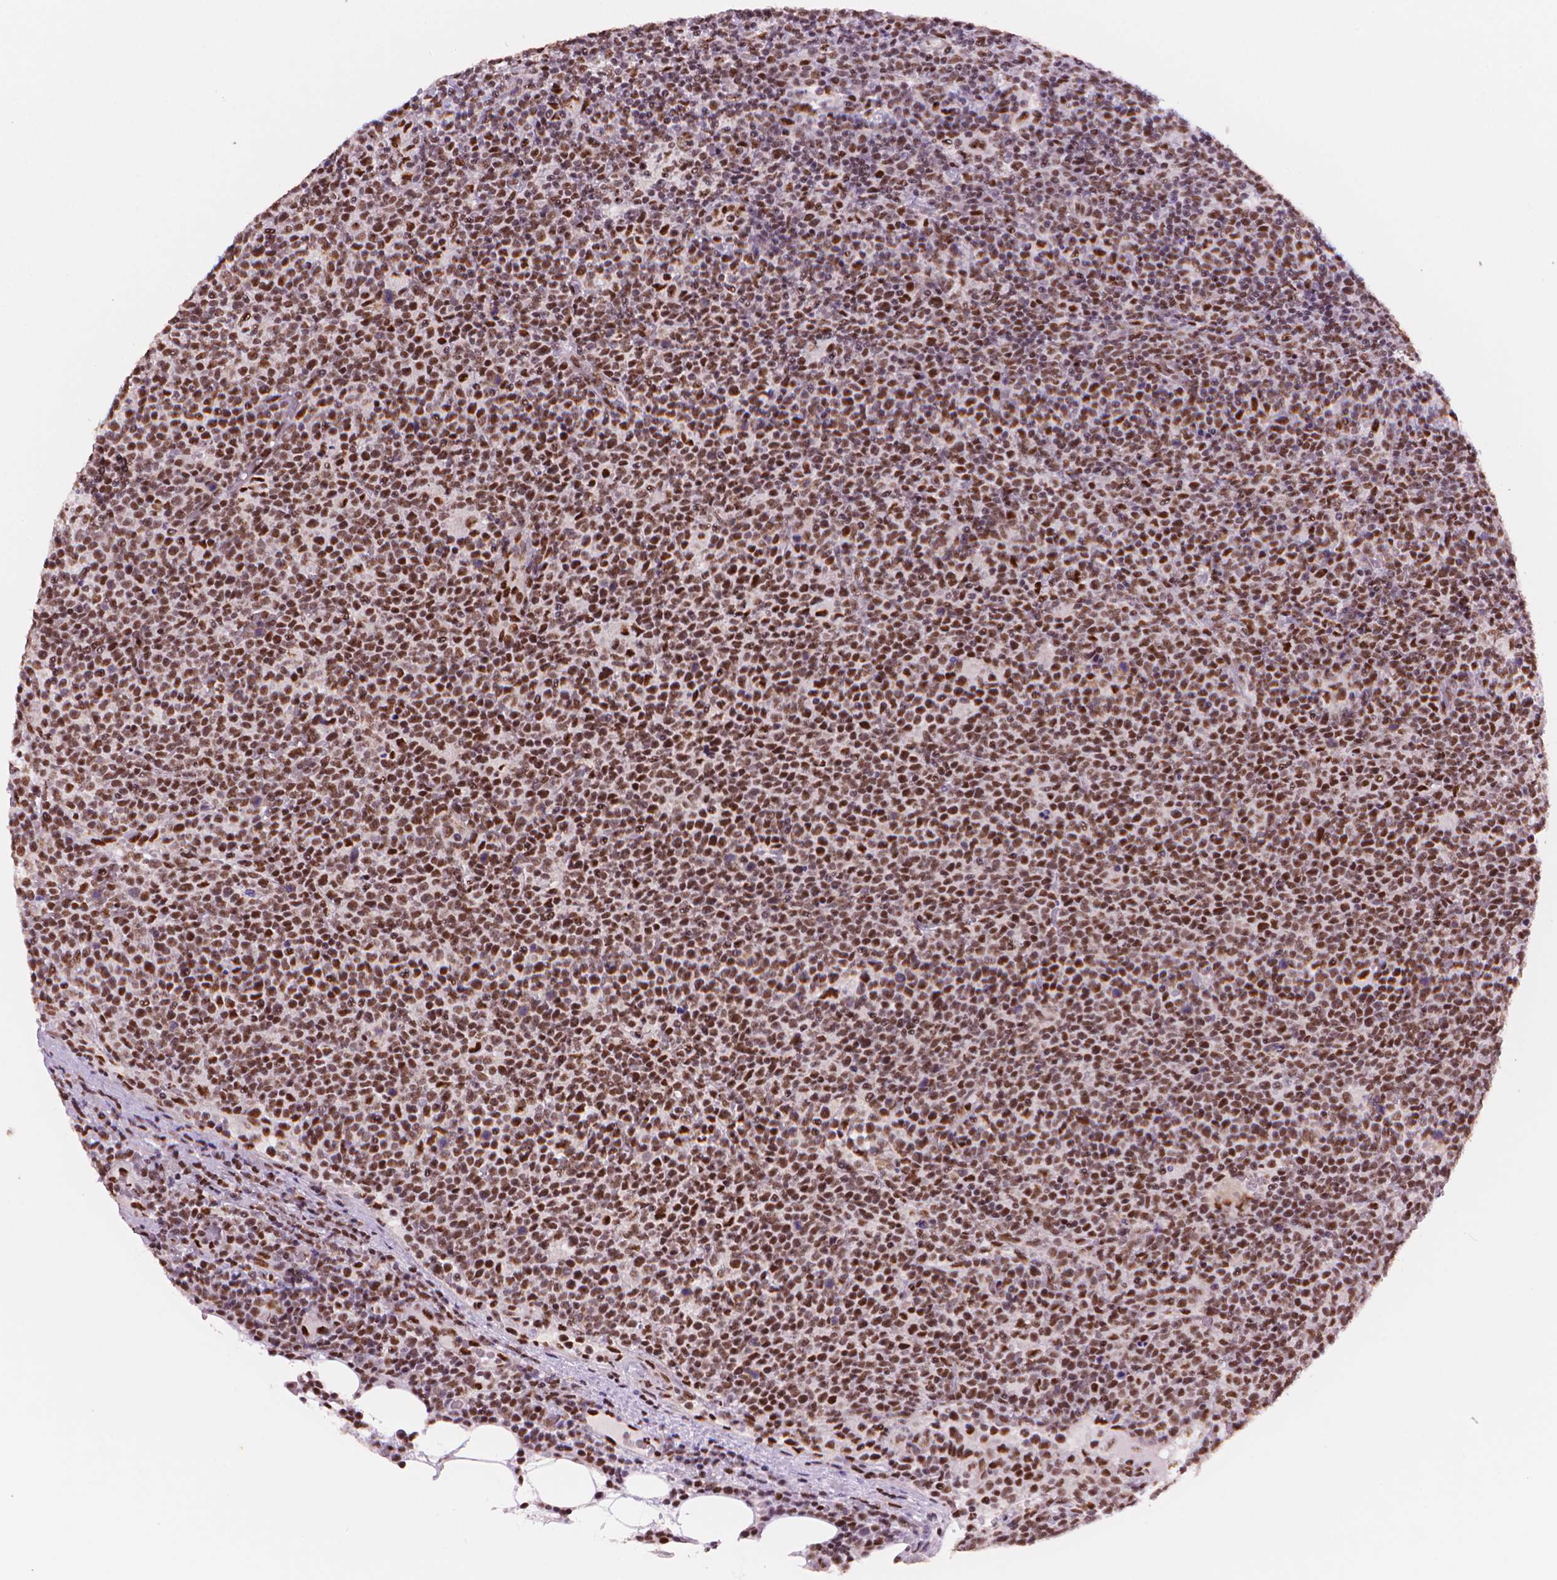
{"staining": {"intensity": "moderate", "quantity": ">75%", "location": "nuclear"}, "tissue": "lymphoma", "cell_type": "Tumor cells", "image_type": "cancer", "snomed": [{"axis": "morphology", "description": "Malignant lymphoma, non-Hodgkin's type, High grade"}, {"axis": "topography", "description": "Lymph node"}], "caption": "Brown immunohistochemical staining in human malignant lymphoma, non-Hodgkin's type (high-grade) displays moderate nuclear staining in about >75% of tumor cells. The protein is shown in brown color, while the nuclei are stained blue.", "gene": "UBN1", "patient": {"sex": "male", "age": 61}}